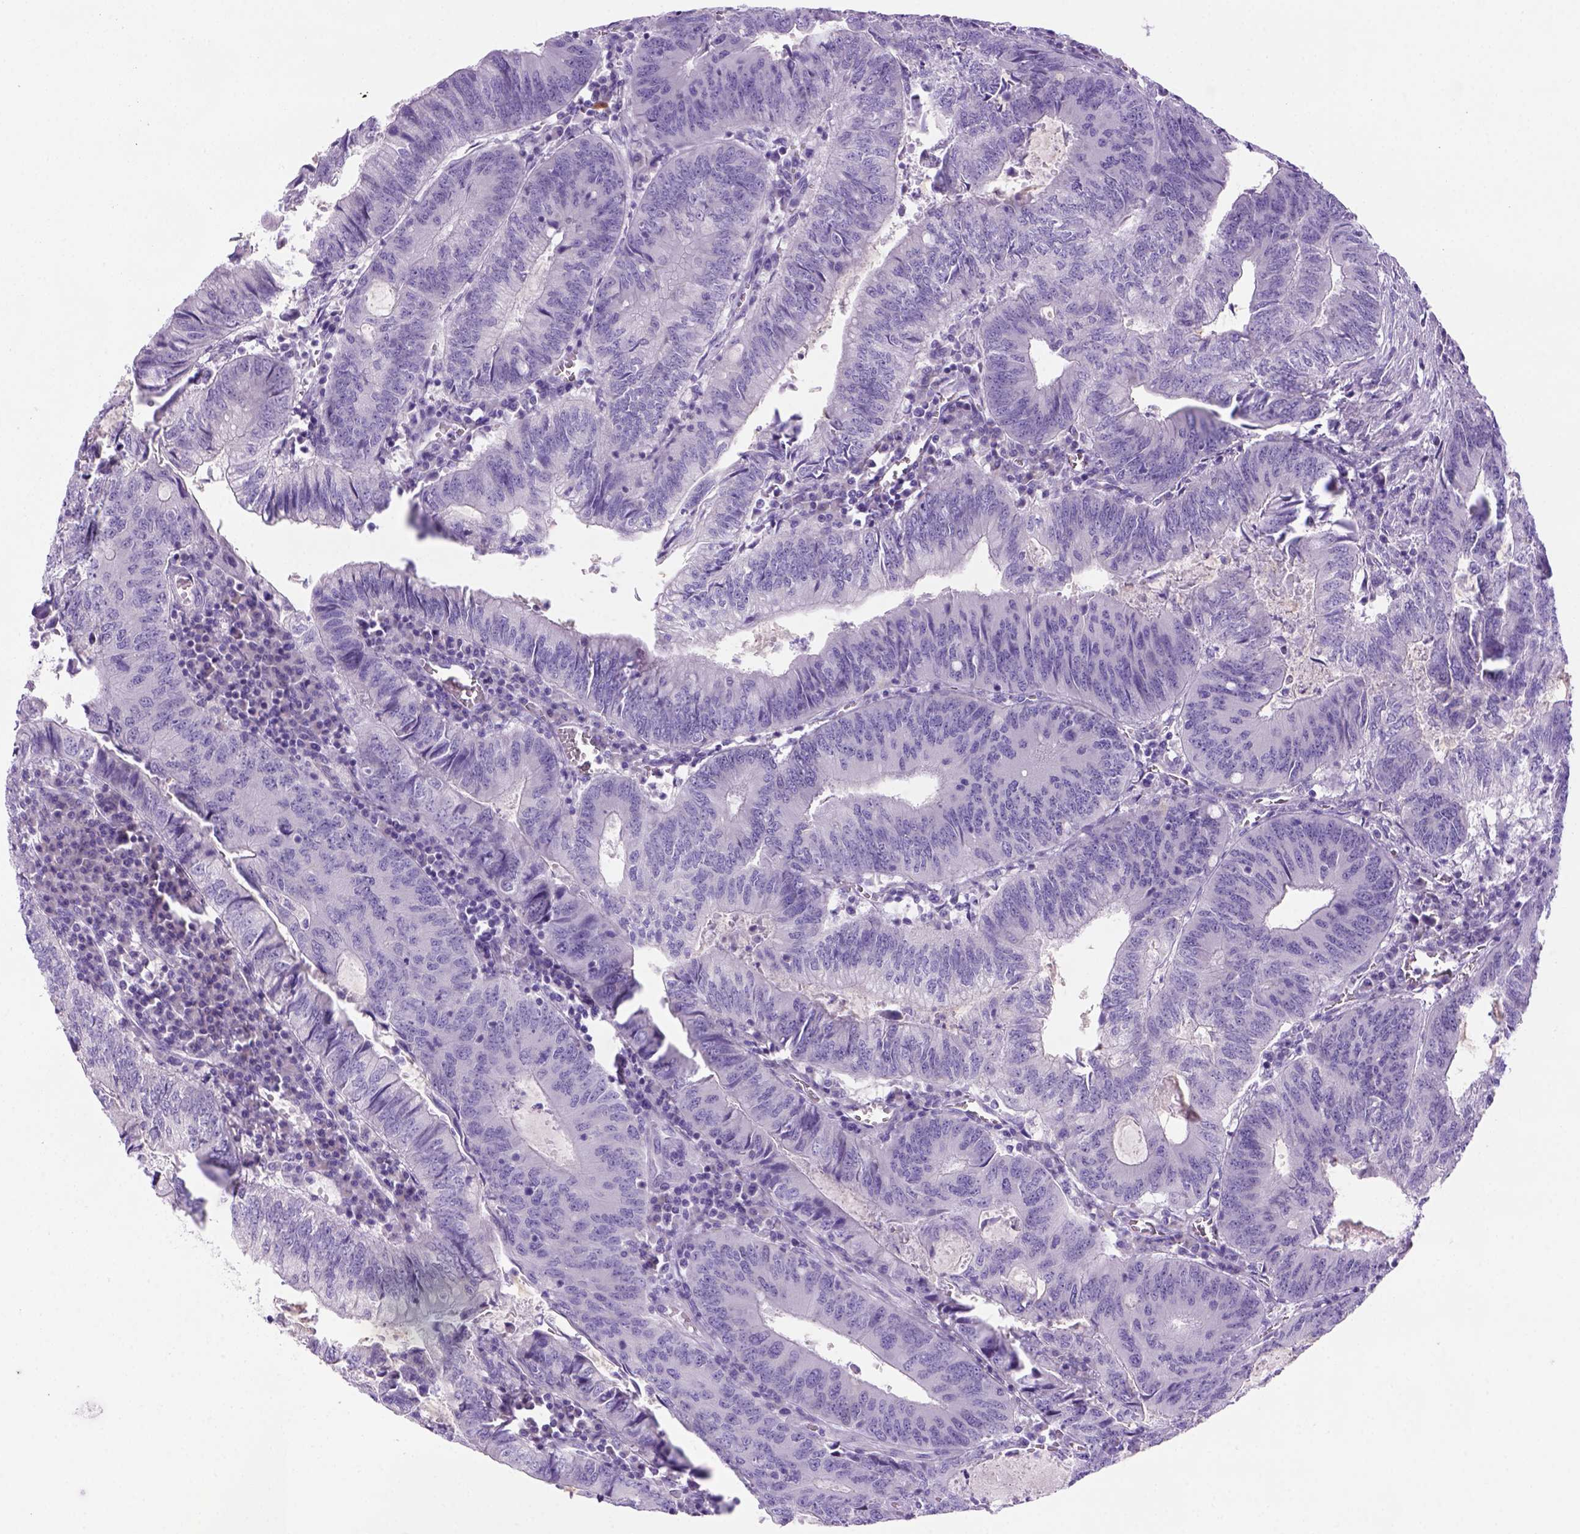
{"staining": {"intensity": "negative", "quantity": "none", "location": "none"}, "tissue": "colorectal cancer", "cell_type": "Tumor cells", "image_type": "cancer", "snomed": [{"axis": "morphology", "description": "Adenocarcinoma, NOS"}, {"axis": "topography", "description": "Colon"}], "caption": "This is a micrograph of immunohistochemistry staining of colorectal cancer (adenocarcinoma), which shows no positivity in tumor cells.", "gene": "DNAH11", "patient": {"sex": "male", "age": 67}}